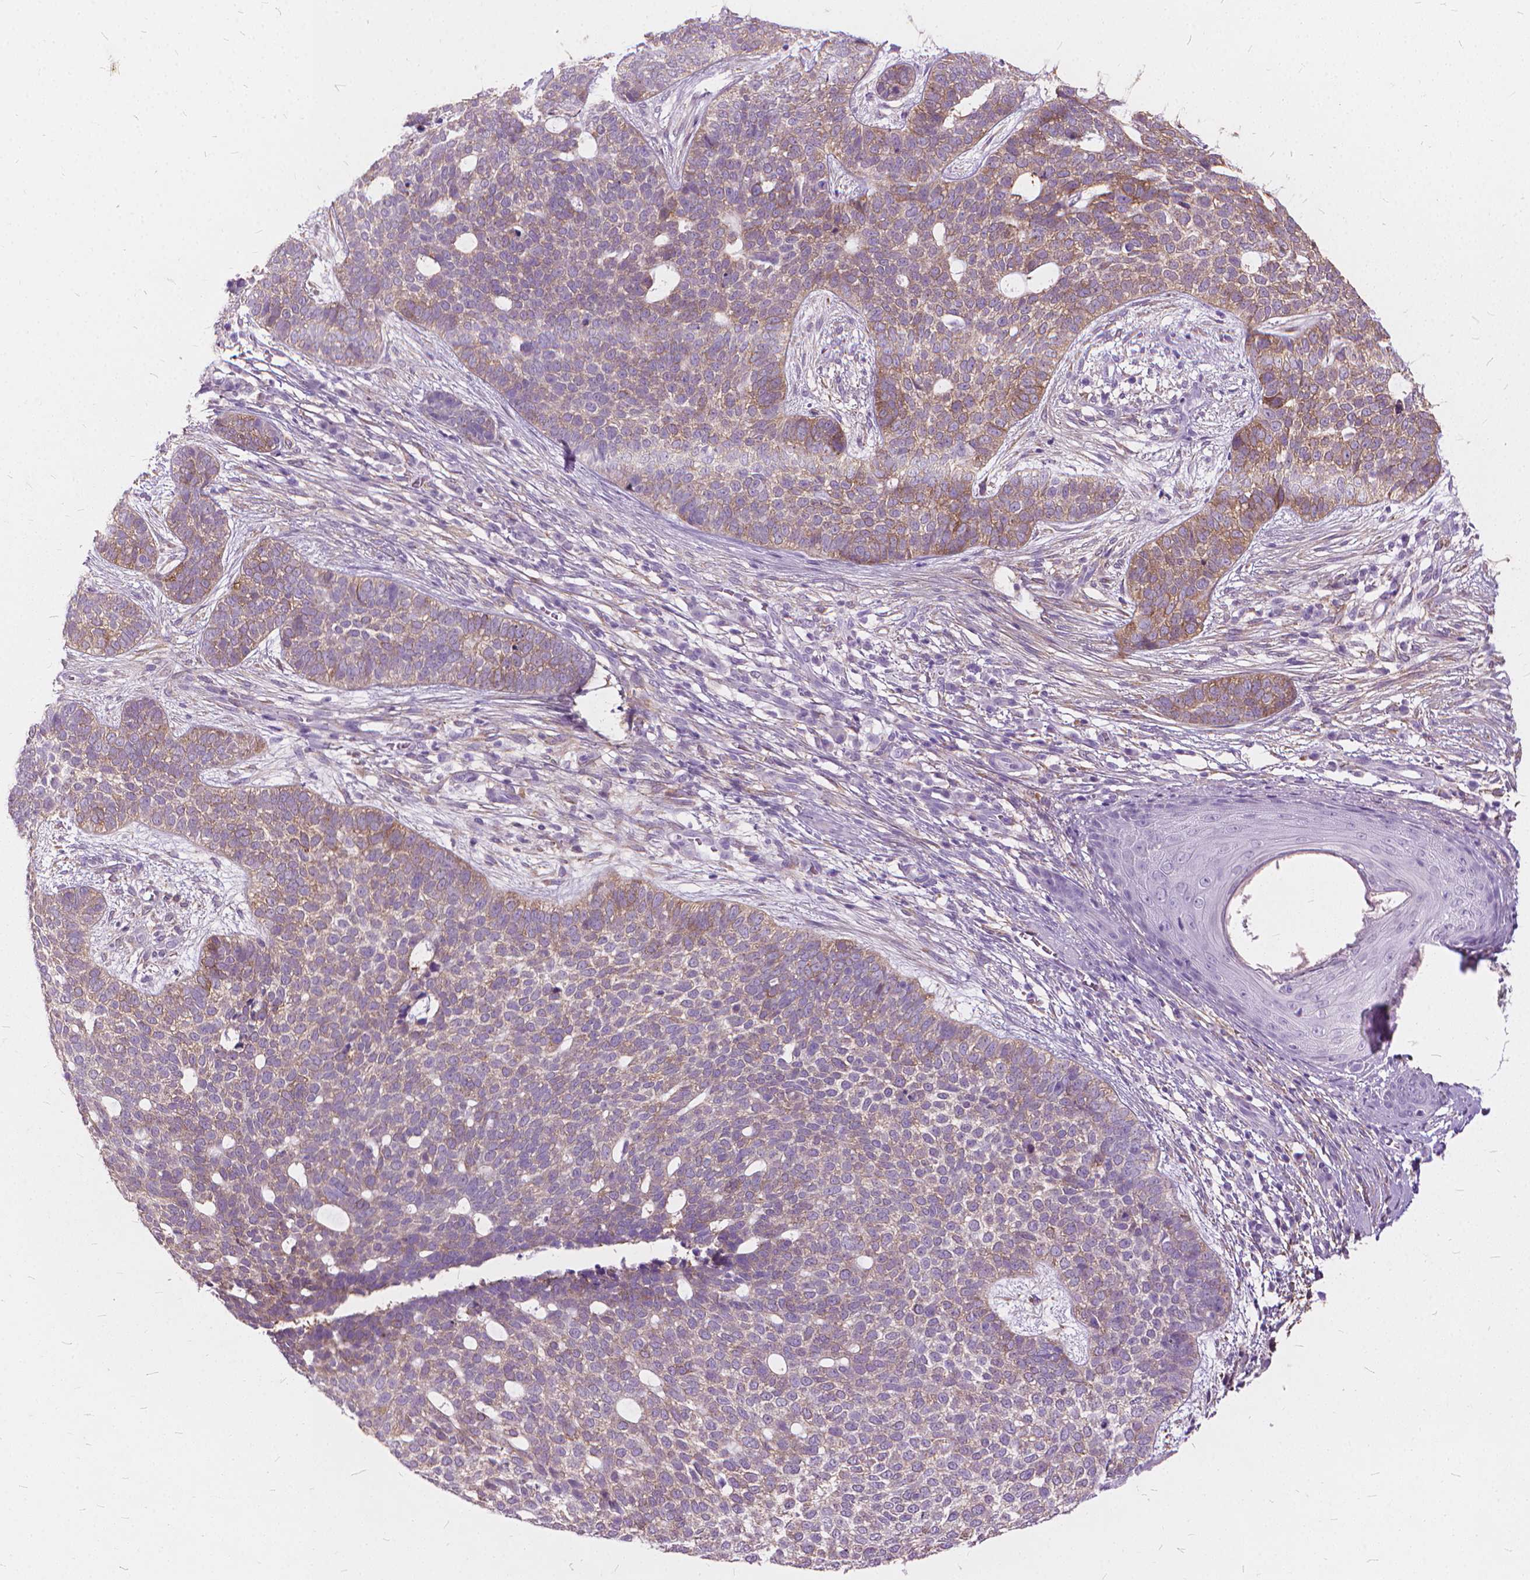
{"staining": {"intensity": "weak", "quantity": ">75%", "location": "cytoplasmic/membranous"}, "tissue": "skin cancer", "cell_type": "Tumor cells", "image_type": "cancer", "snomed": [{"axis": "morphology", "description": "Basal cell carcinoma"}, {"axis": "topography", "description": "Skin"}], "caption": "Approximately >75% of tumor cells in skin basal cell carcinoma exhibit weak cytoplasmic/membranous protein expression as visualized by brown immunohistochemical staining.", "gene": "DNM1", "patient": {"sex": "female", "age": 69}}